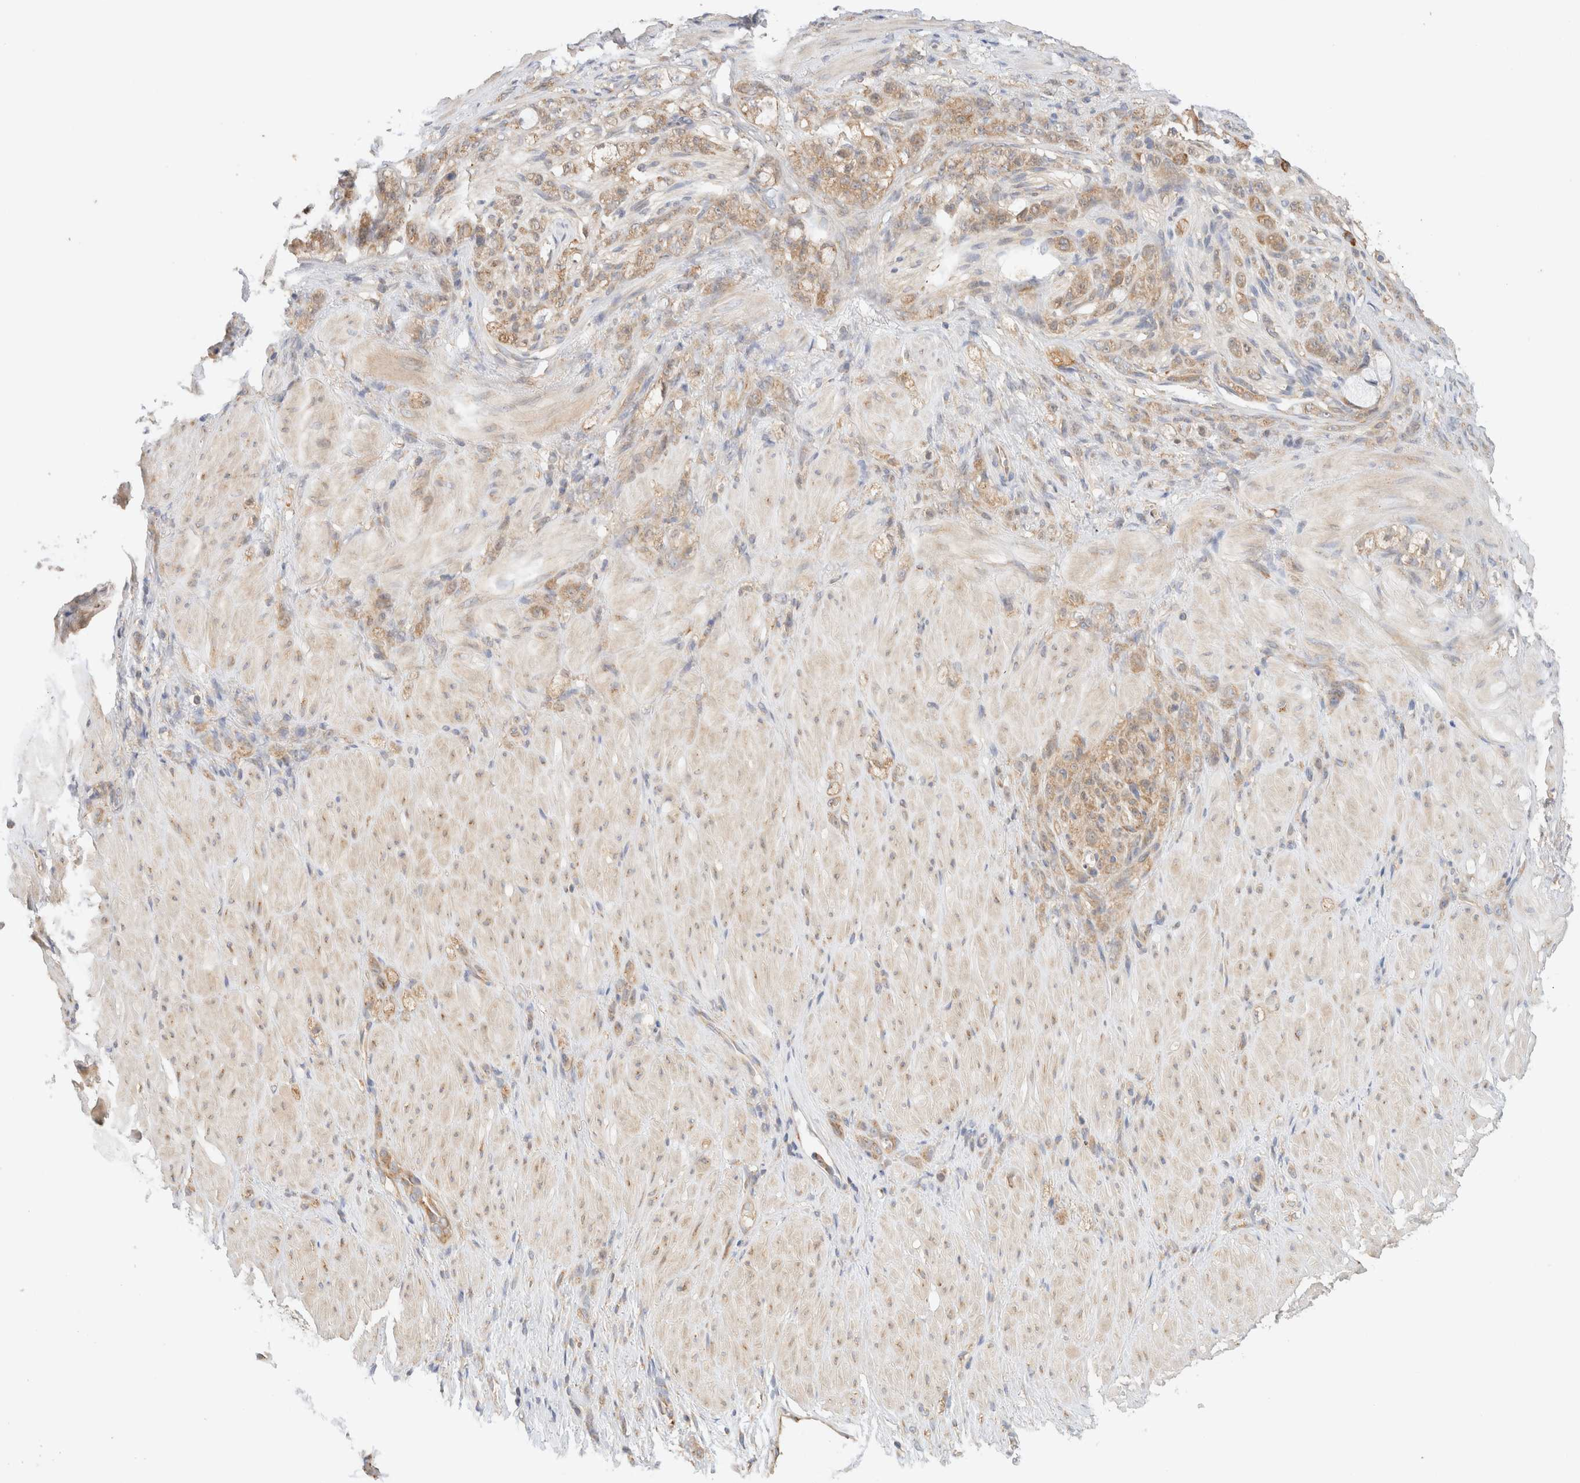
{"staining": {"intensity": "weak", "quantity": ">75%", "location": "cytoplasmic/membranous"}, "tissue": "stomach cancer", "cell_type": "Tumor cells", "image_type": "cancer", "snomed": [{"axis": "morphology", "description": "Normal tissue, NOS"}, {"axis": "morphology", "description": "Adenocarcinoma, NOS"}, {"axis": "topography", "description": "Stomach"}], "caption": "Human adenocarcinoma (stomach) stained with a brown dye shows weak cytoplasmic/membranous positive positivity in about >75% of tumor cells.", "gene": "RABEP1", "patient": {"sex": "male", "age": 82}}